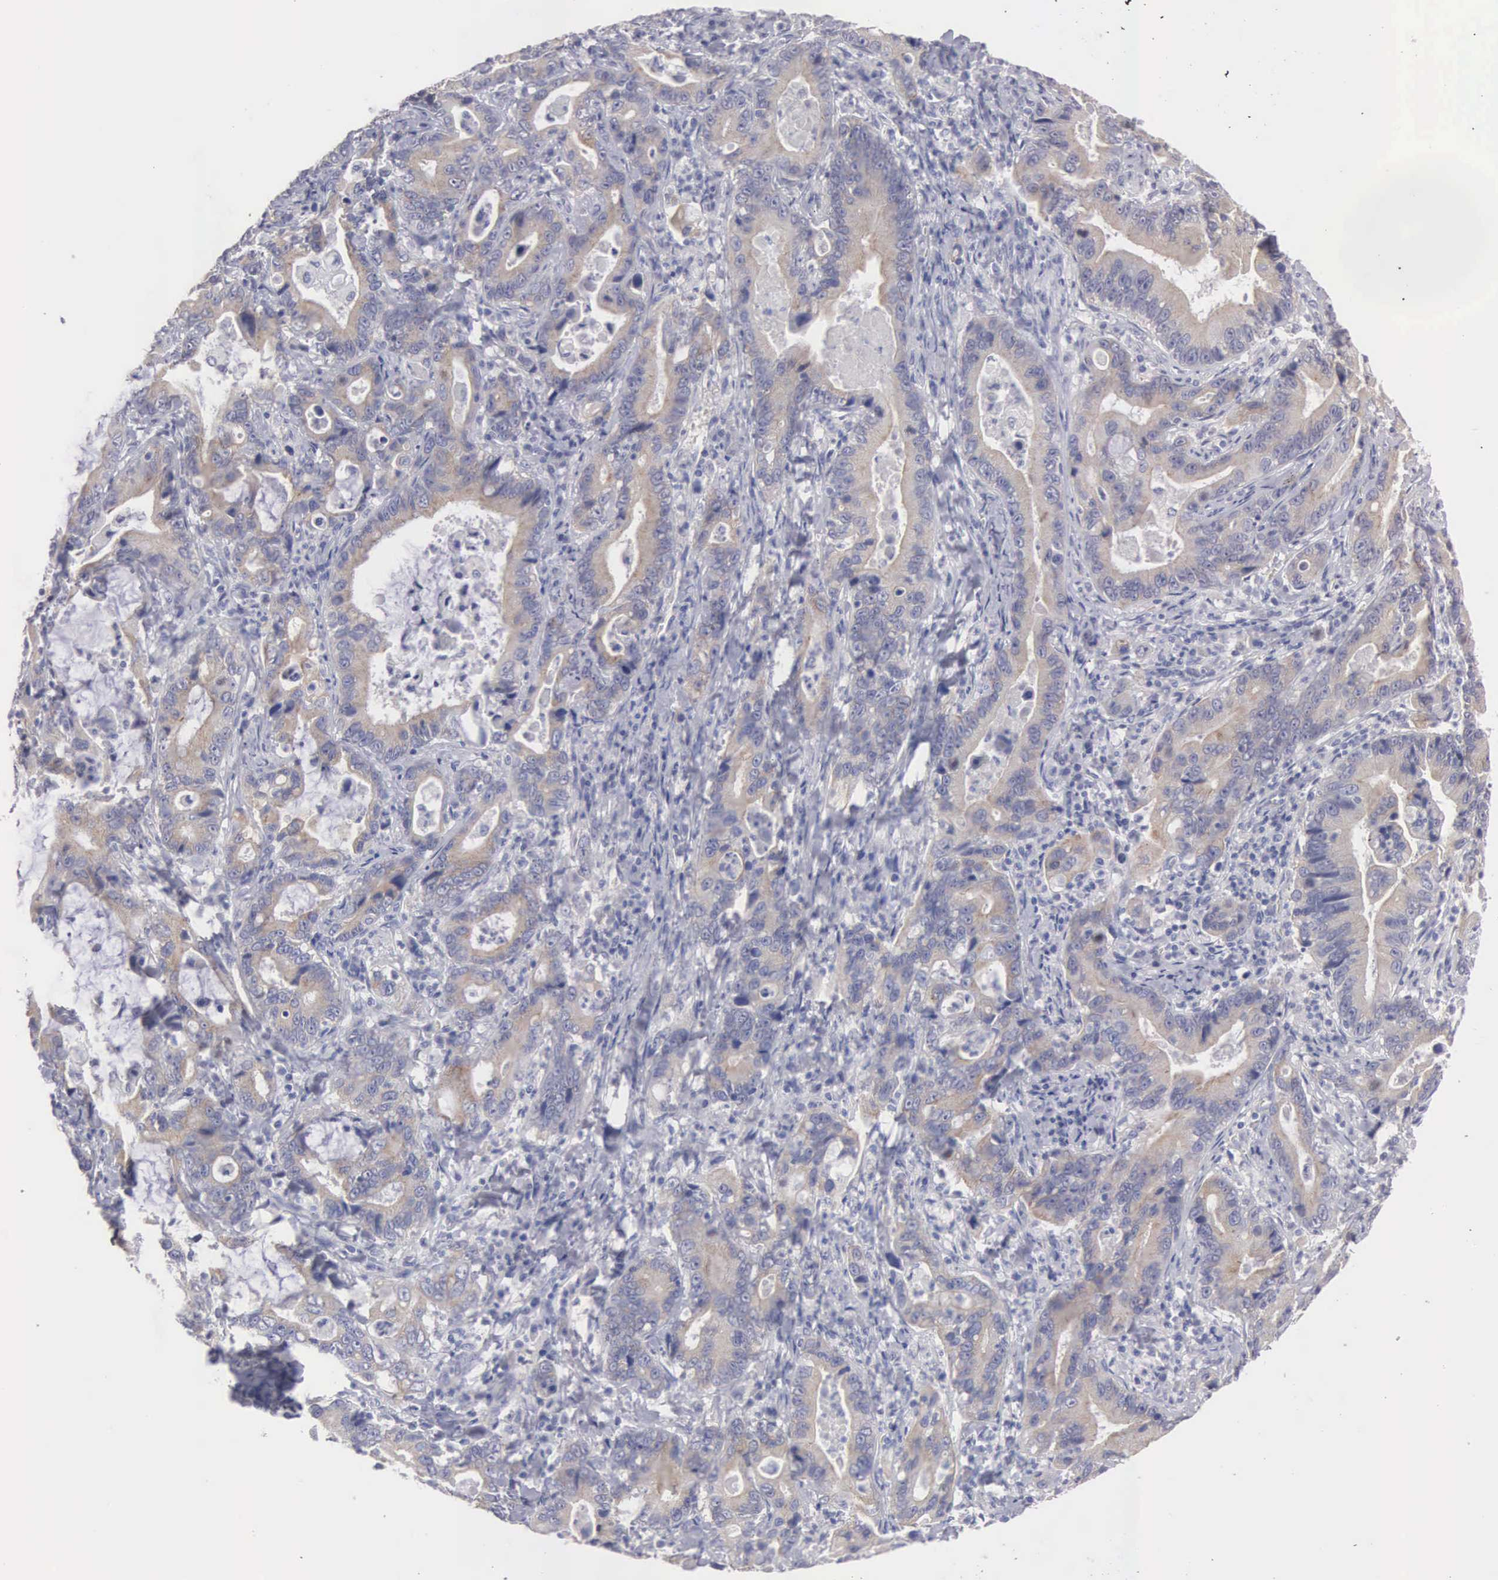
{"staining": {"intensity": "moderate", "quantity": ">75%", "location": "cytoplasmic/membranous"}, "tissue": "stomach cancer", "cell_type": "Tumor cells", "image_type": "cancer", "snomed": [{"axis": "morphology", "description": "Adenocarcinoma, NOS"}, {"axis": "topography", "description": "Stomach, upper"}], "caption": "Moderate cytoplasmic/membranous protein staining is appreciated in about >75% of tumor cells in stomach cancer.", "gene": "CEP170B", "patient": {"sex": "male", "age": 63}}